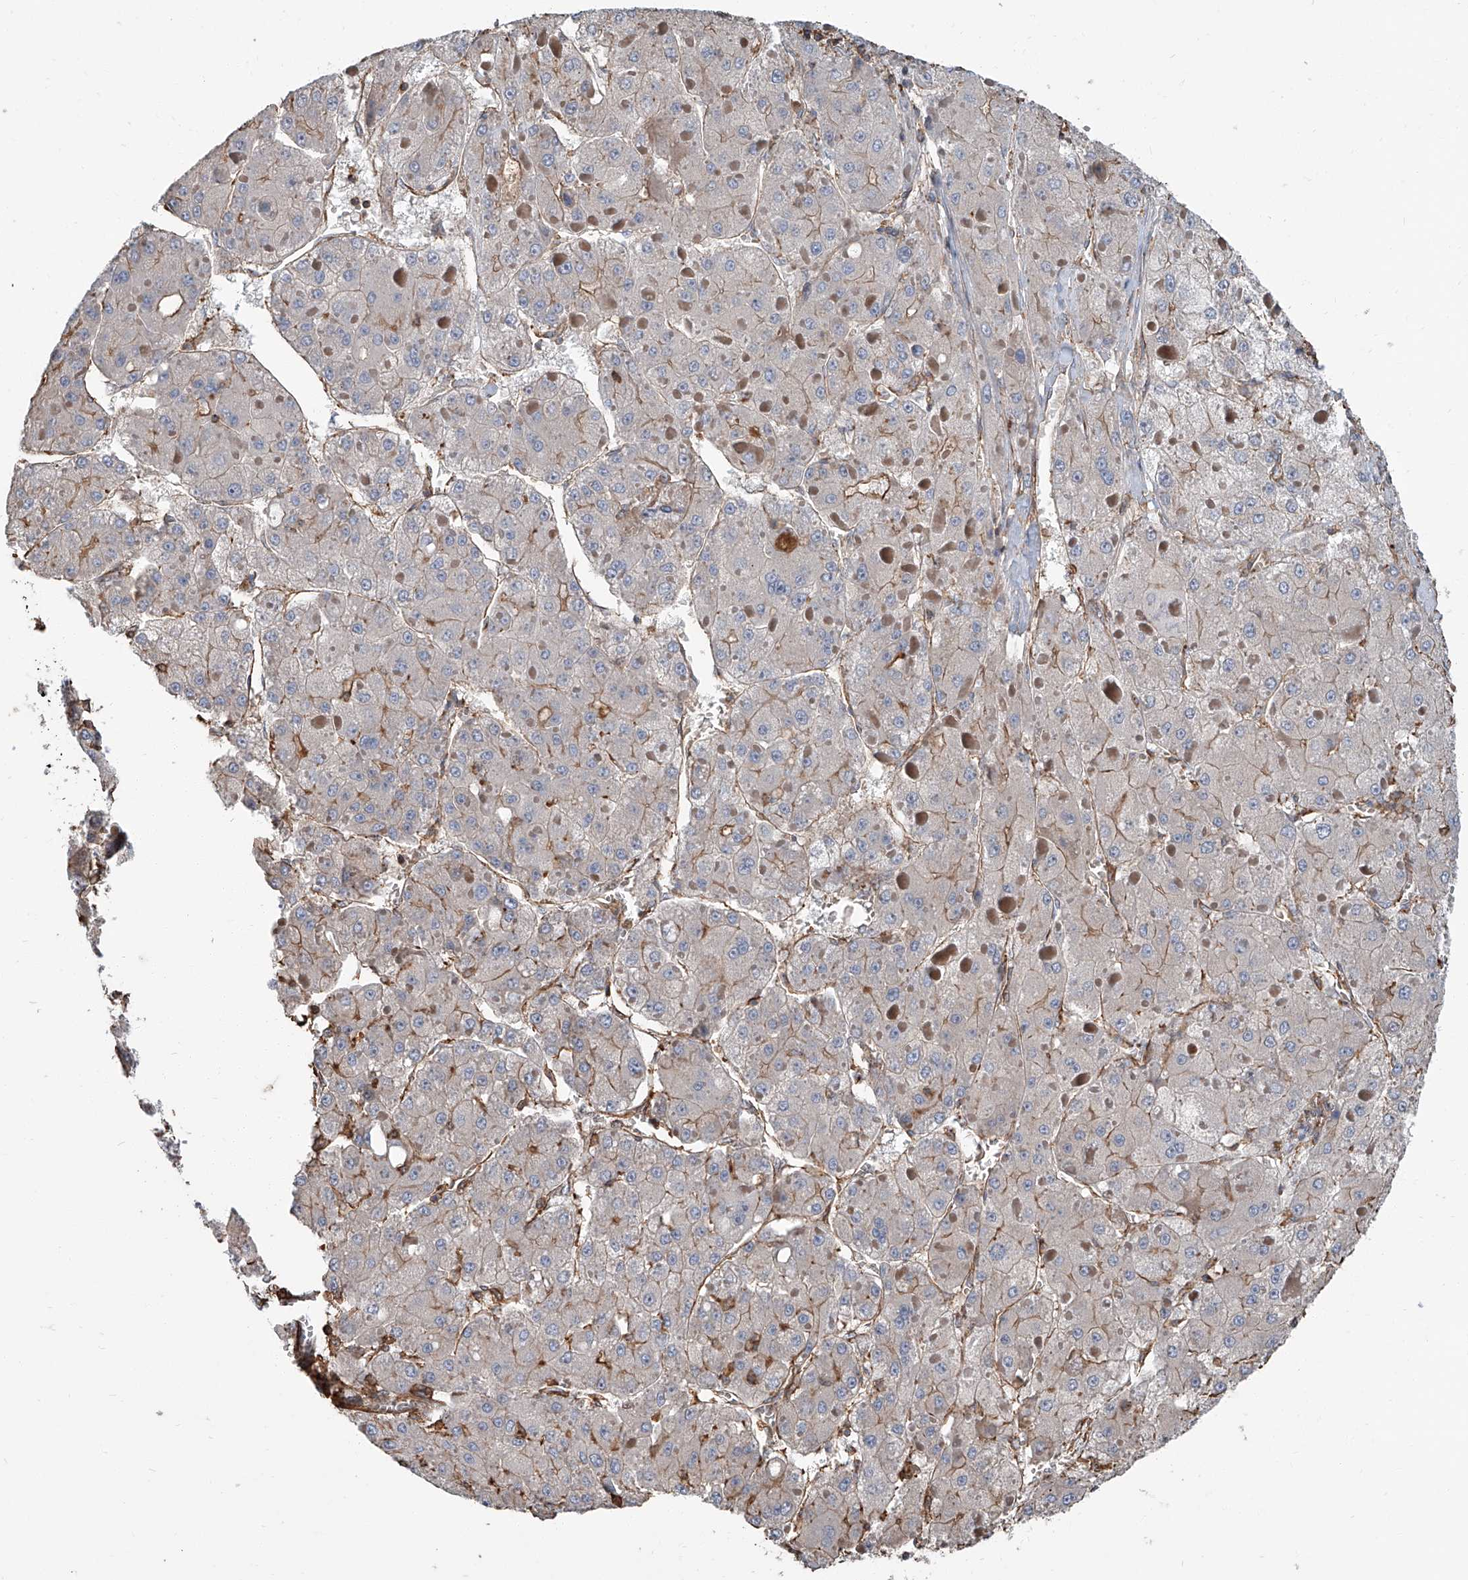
{"staining": {"intensity": "weak", "quantity": "<25%", "location": "cytoplasmic/membranous"}, "tissue": "liver cancer", "cell_type": "Tumor cells", "image_type": "cancer", "snomed": [{"axis": "morphology", "description": "Carcinoma, Hepatocellular, NOS"}, {"axis": "topography", "description": "Liver"}], "caption": "Tumor cells show no significant staining in hepatocellular carcinoma (liver).", "gene": "PIEZO2", "patient": {"sex": "female", "age": 73}}